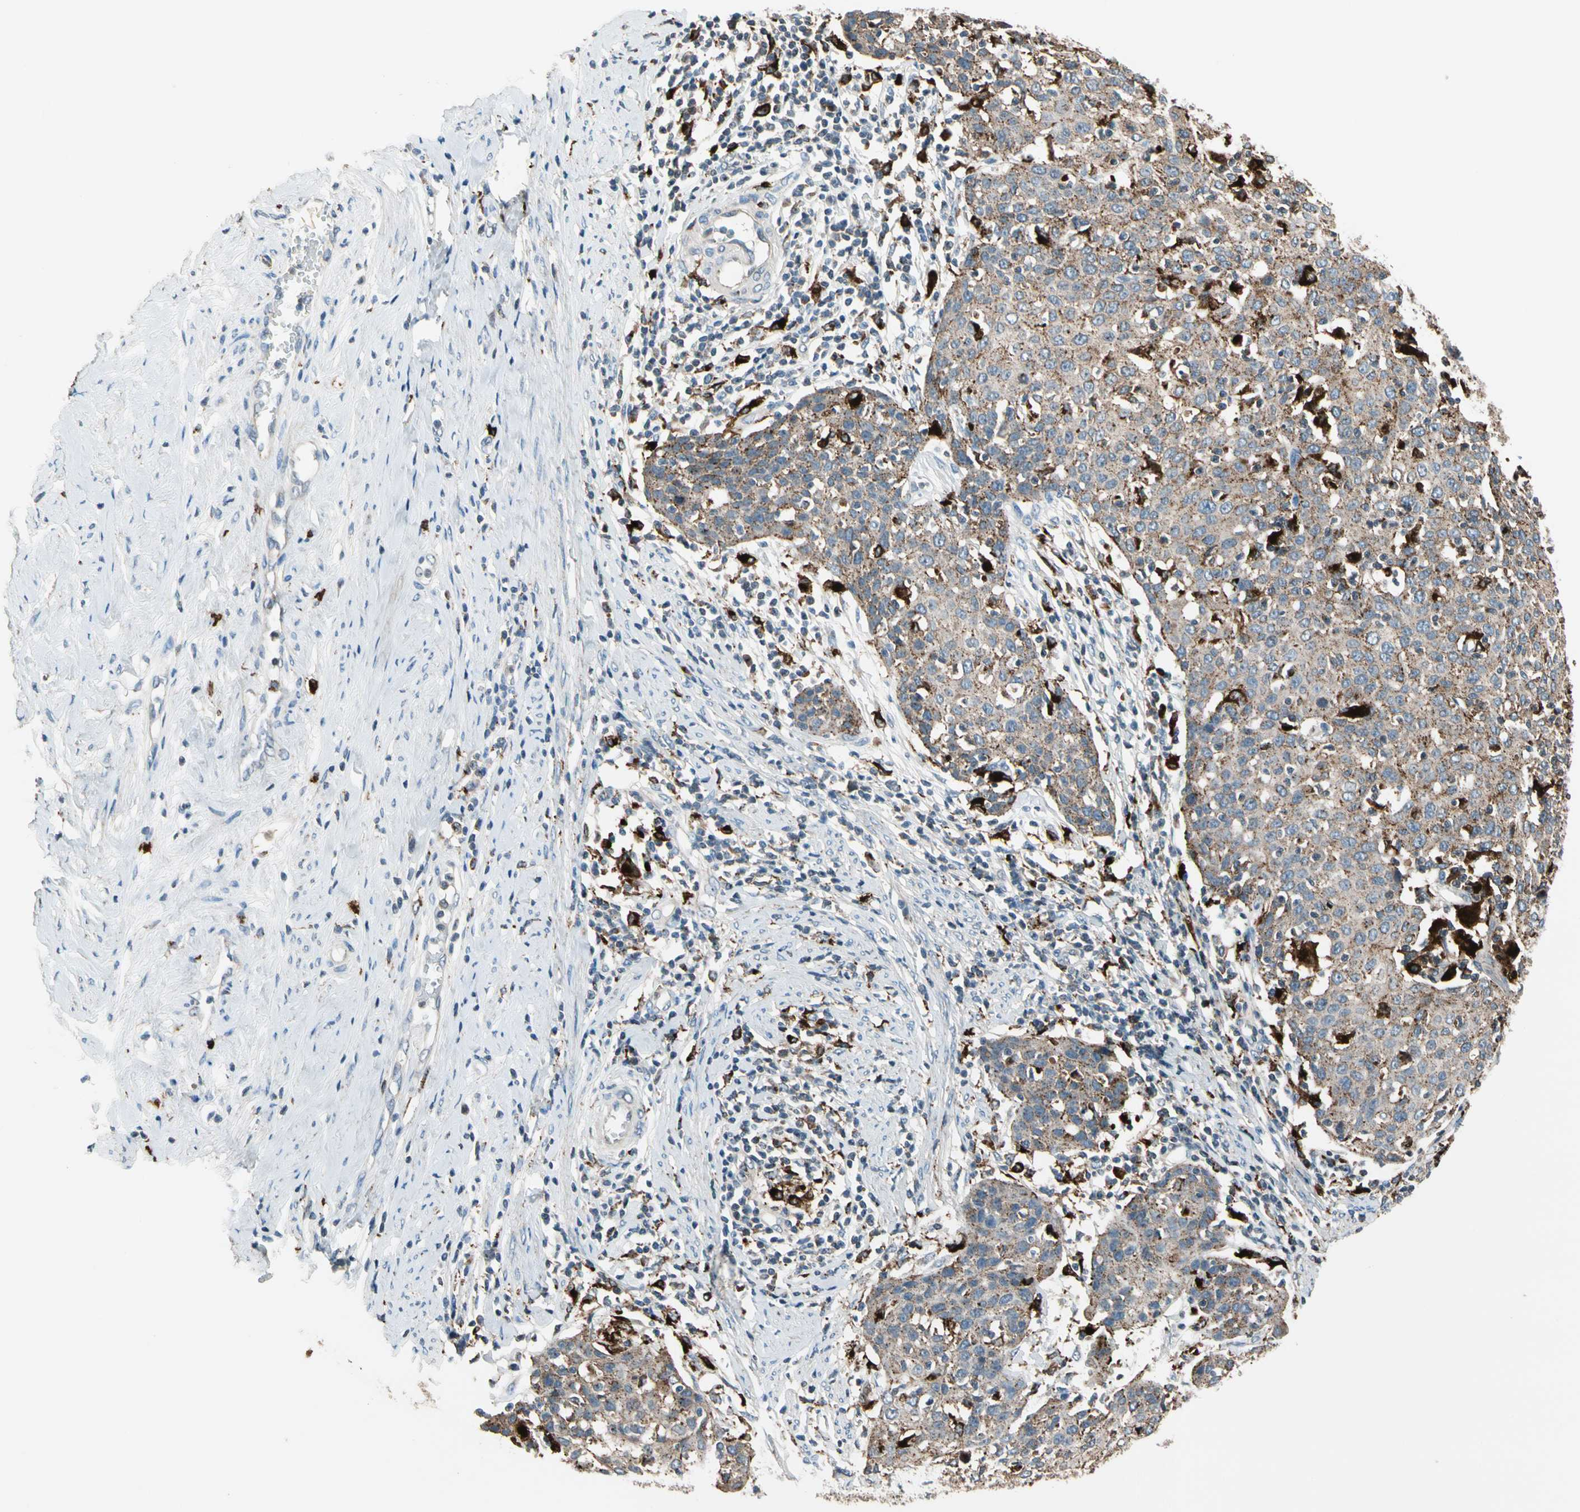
{"staining": {"intensity": "moderate", "quantity": ">75%", "location": "cytoplasmic/membranous"}, "tissue": "cervical cancer", "cell_type": "Tumor cells", "image_type": "cancer", "snomed": [{"axis": "morphology", "description": "Squamous cell carcinoma, NOS"}, {"axis": "topography", "description": "Cervix"}], "caption": "Cervical cancer stained with DAB IHC reveals medium levels of moderate cytoplasmic/membranous positivity in approximately >75% of tumor cells.", "gene": "GM2A", "patient": {"sex": "female", "age": 38}}